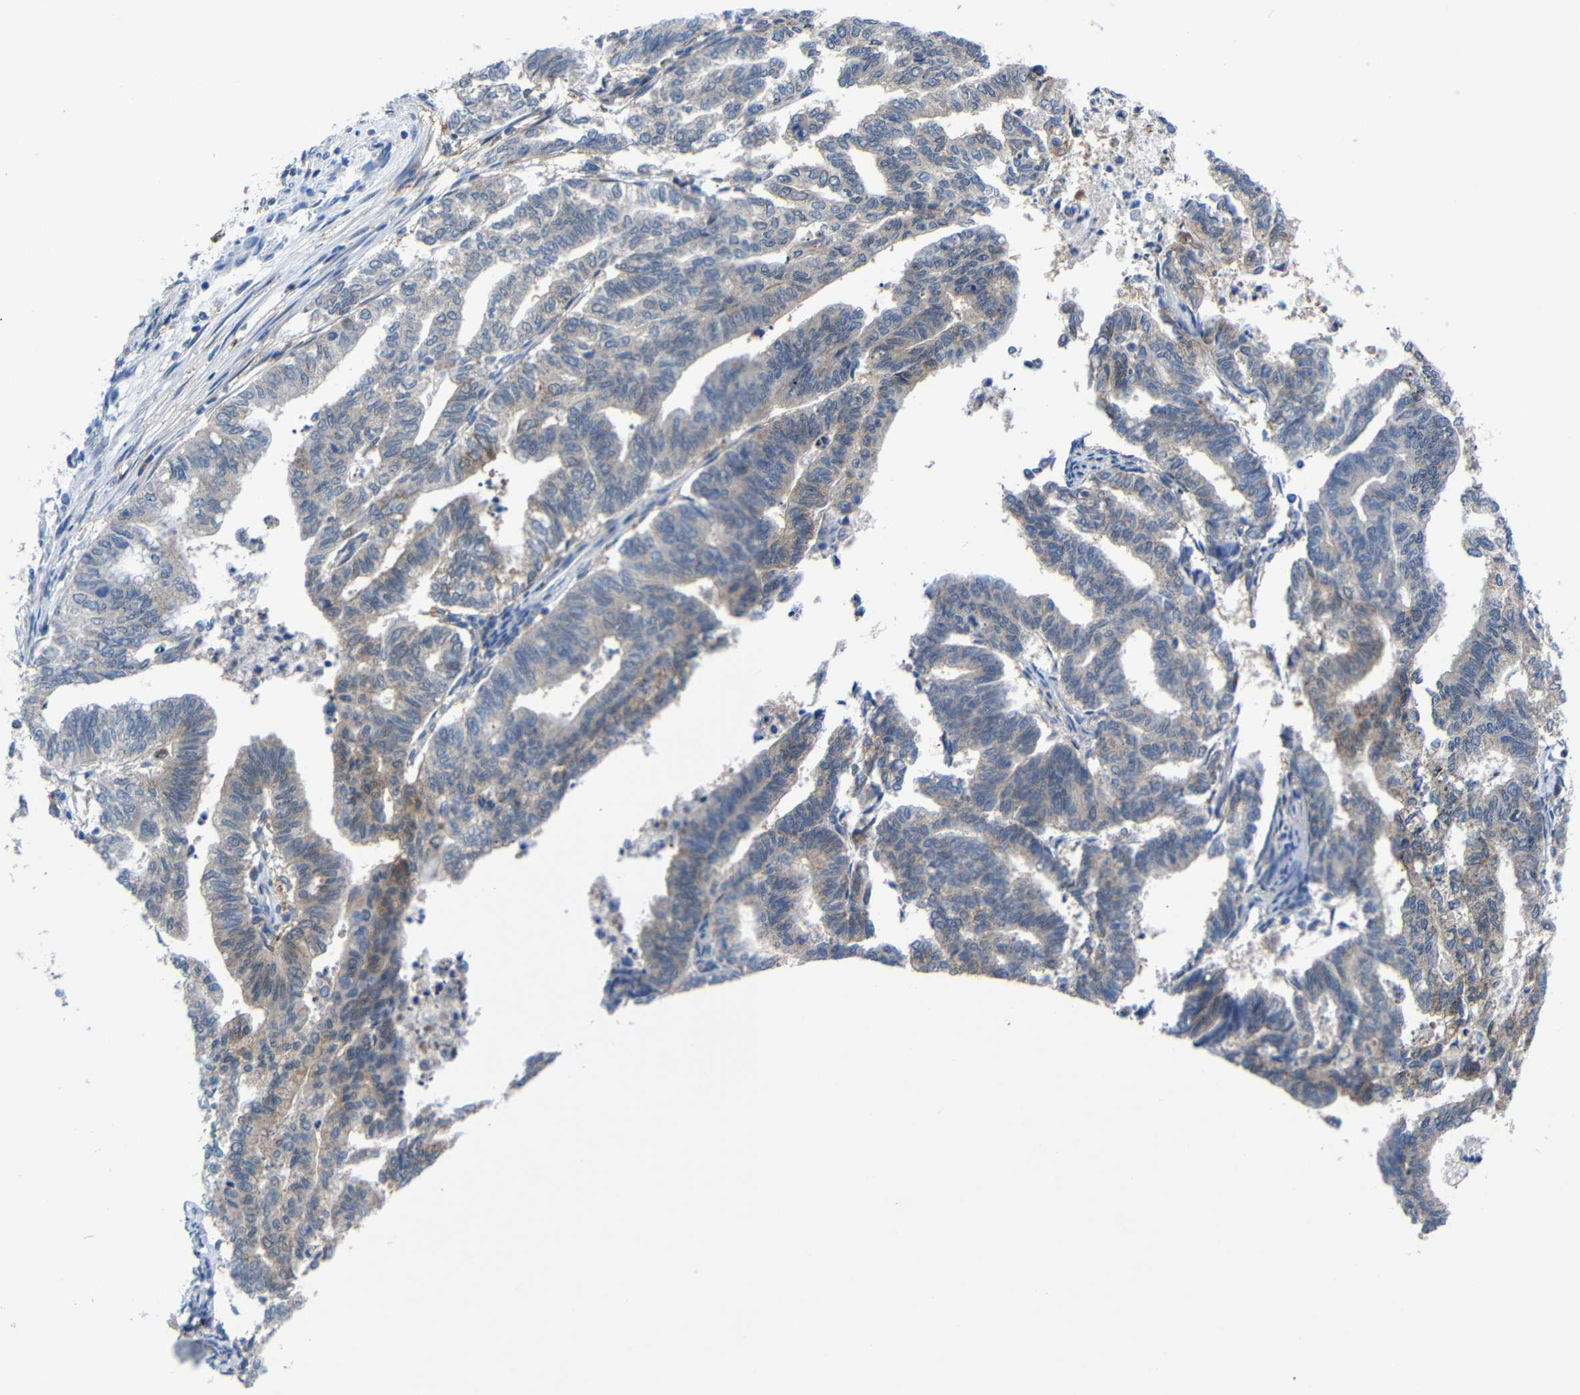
{"staining": {"intensity": "weak", "quantity": "25%-75%", "location": "cytoplasmic/membranous"}, "tissue": "endometrial cancer", "cell_type": "Tumor cells", "image_type": "cancer", "snomed": [{"axis": "morphology", "description": "Adenocarcinoma, NOS"}, {"axis": "topography", "description": "Endometrium"}], "caption": "The histopathology image demonstrates staining of endometrial cancer, revealing weak cytoplasmic/membranous protein expression (brown color) within tumor cells. (DAB IHC, brown staining for protein, blue staining for nuclei).", "gene": "PEBP1", "patient": {"sex": "female", "age": 79}}